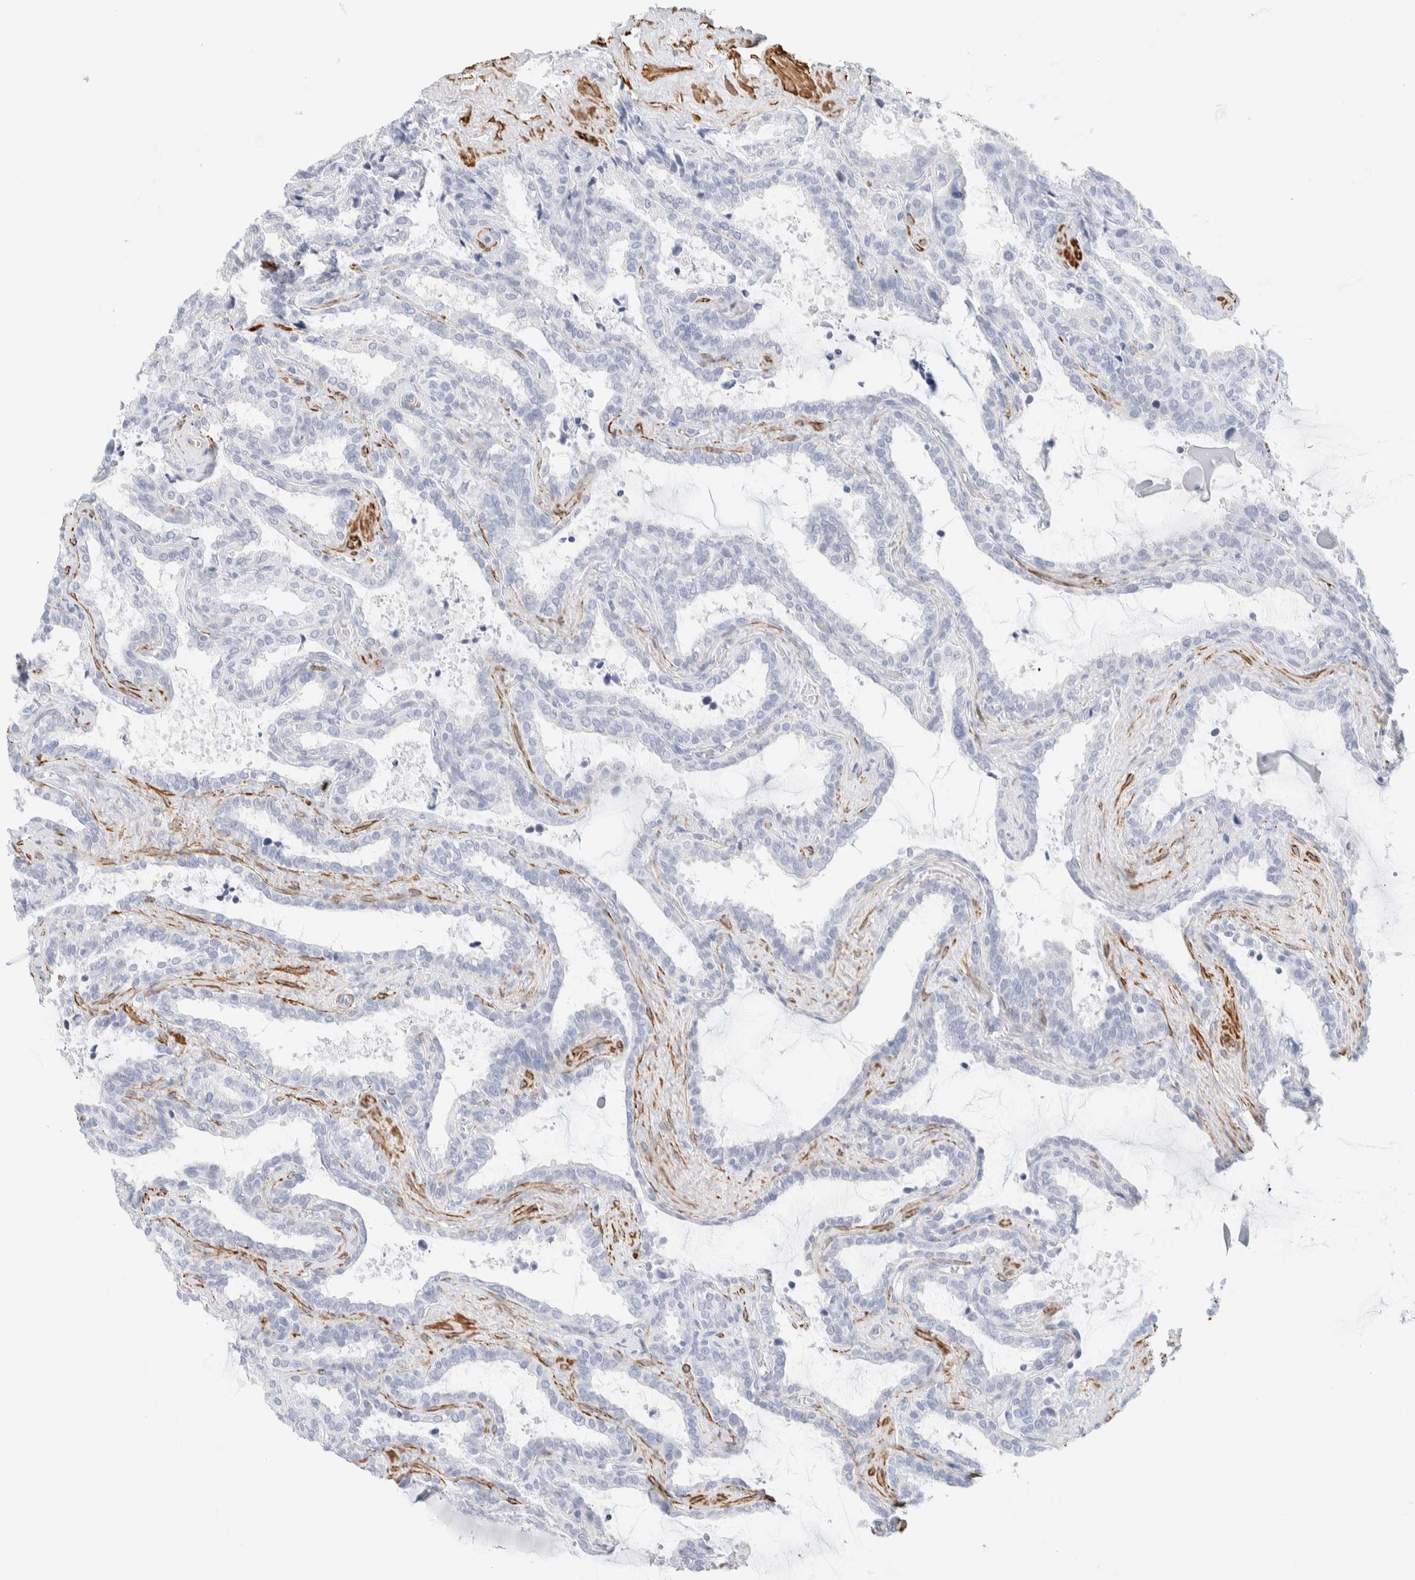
{"staining": {"intensity": "negative", "quantity": "none", "location": "none"}, "tissue": "seminal vesicle", "cell_type": "Glandular cells", "image_type": "normal", "snomed": [{"axis": "morphology", "description": "Normal tissue, NOS"}, {"axis": "topography", "description": "Seminal veicle"}], "caption": "Human seminal vesicle stained for a protein using immunohistochemistry (IHC) exhibits no expression in glandular cells.", "gene": "AFMID", "patient": {"sex": "male", "age": 46}}